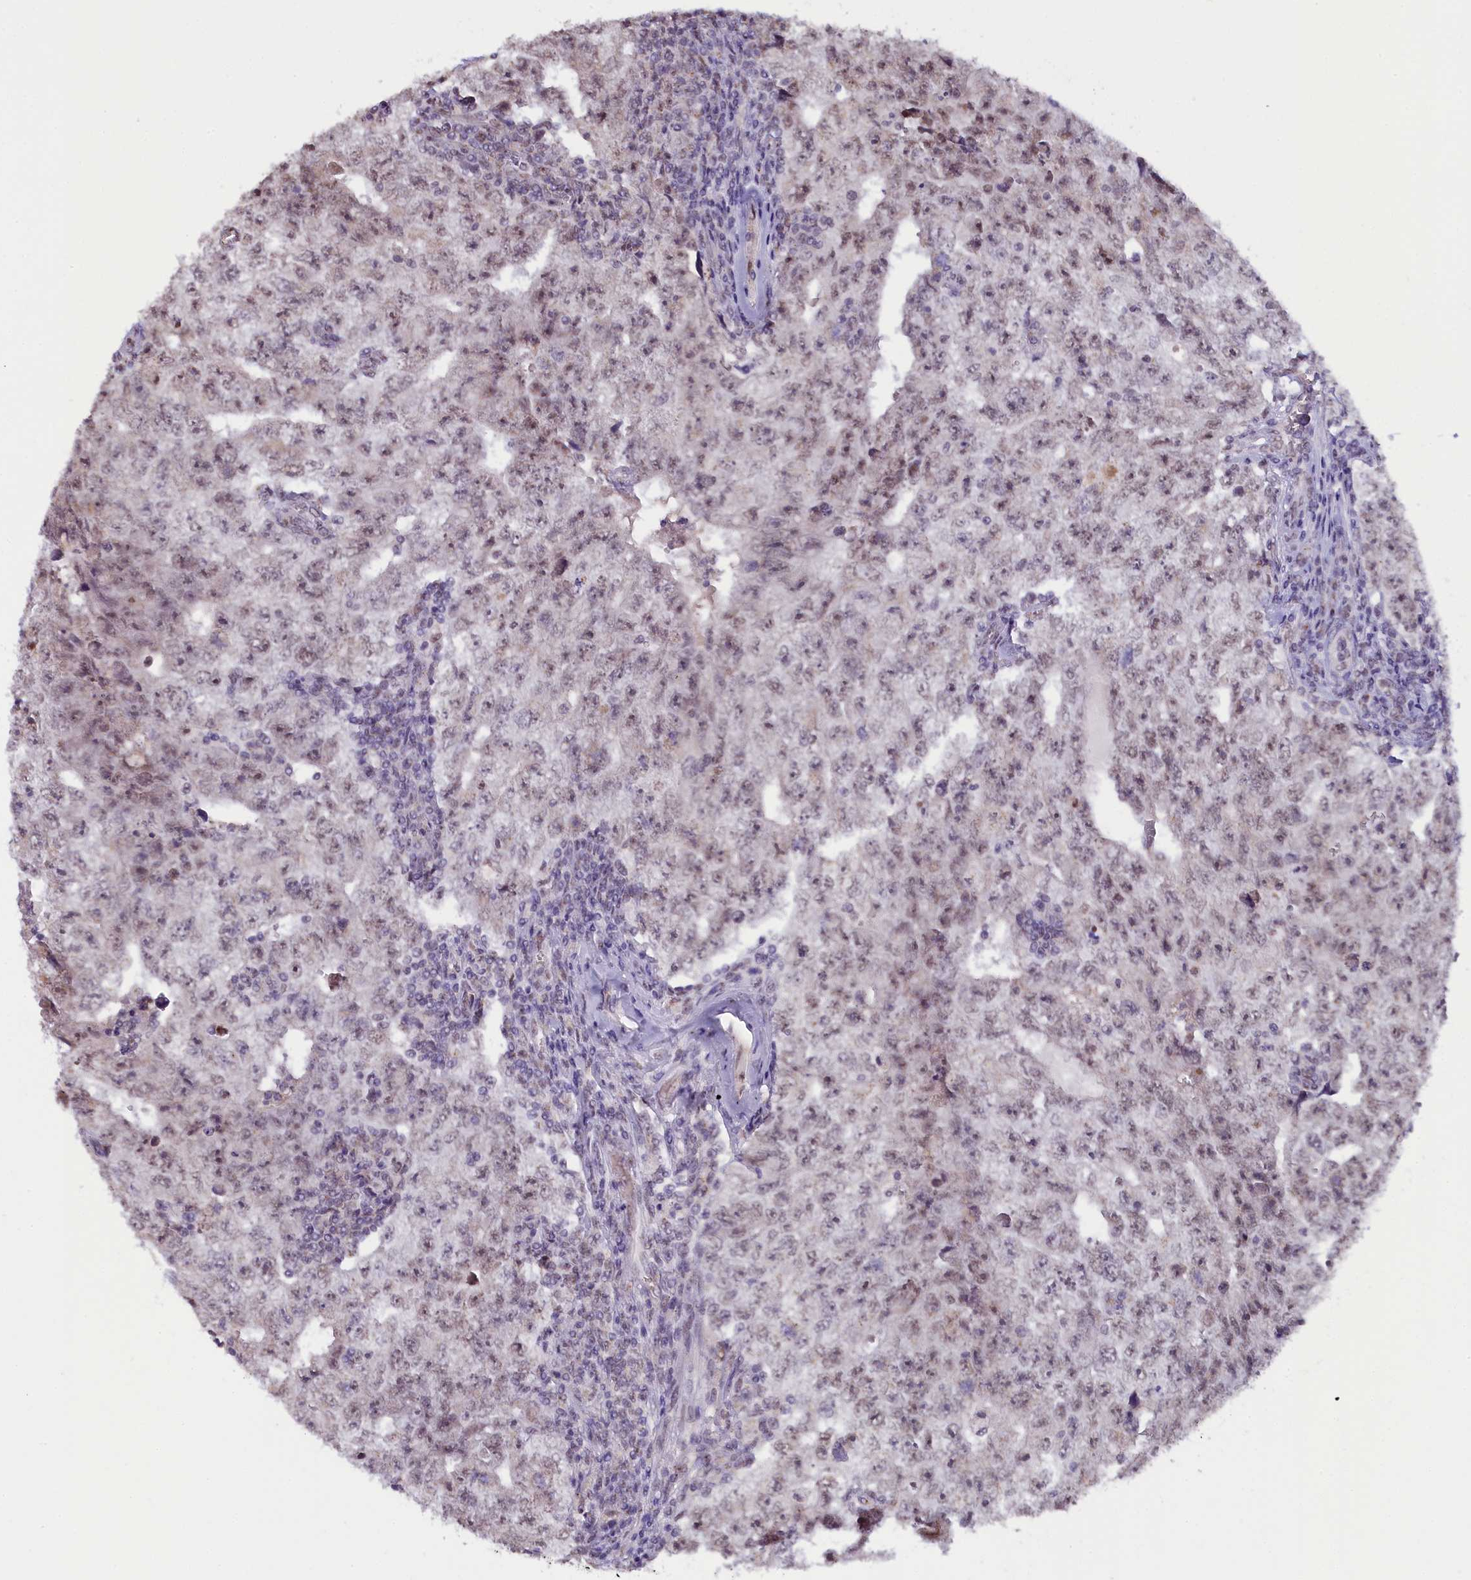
{"staining": {"intensity": "moderate", "quantity": "<25%", "location": "nuclear"}, "tissue": "testis cancer", "cell_type": "Tumor cells", "image_type": "cancer", "snomed": [{"axis": "morphology", "description": "Carcinoma, Embryonal, NOS"}, {"axis": "topography", "description": "Testis"}], "caption": "Tumor cells reveal low levels of moderate nuclear expression in about <25% of cells in human testis cancer.", "gene": "NCBP1", "patient": {"sex": "male", "age": 17}}